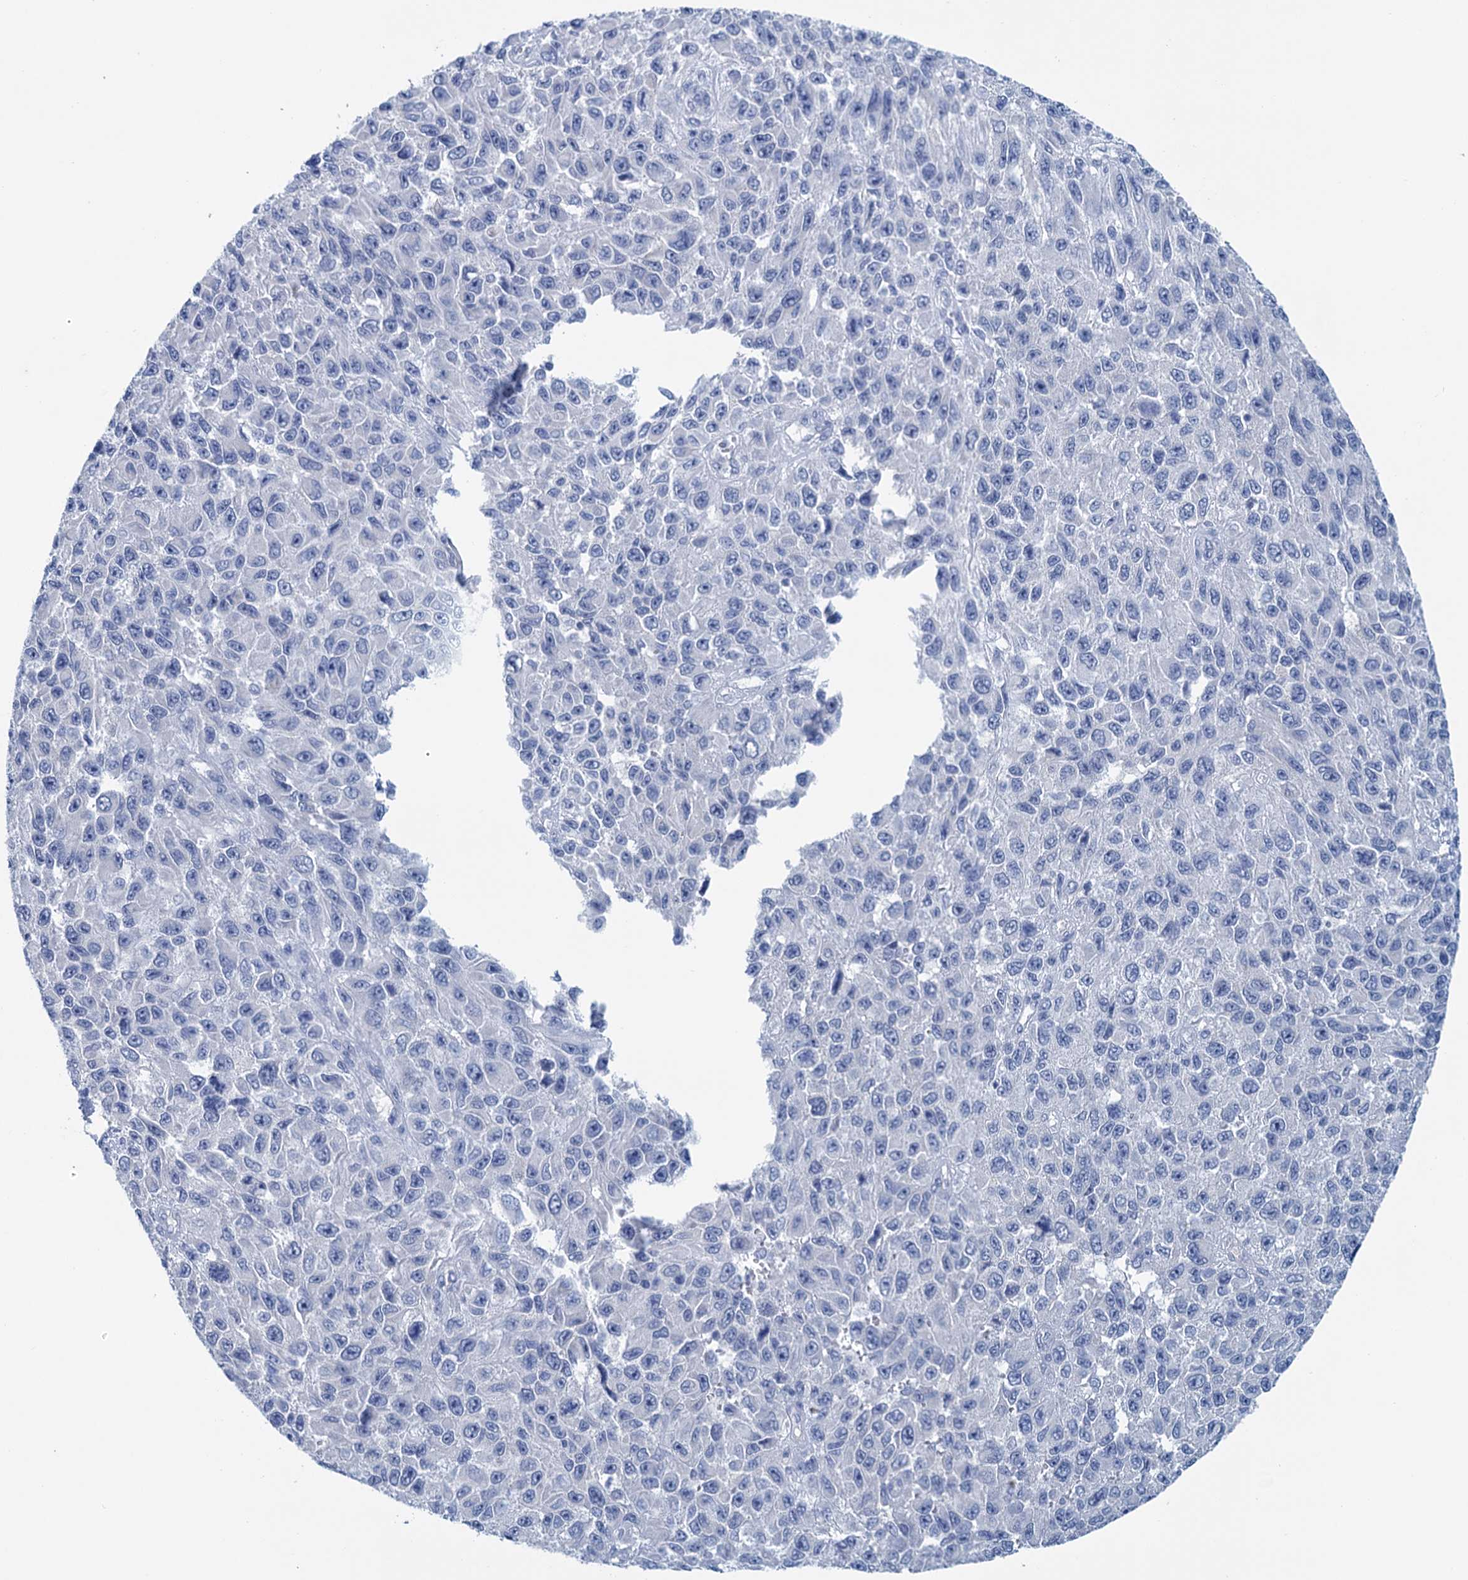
{"staining": {"intensity": "negative", "quantity": "none", "location": "none"}, "tissue": "melanoma", "cell_type": "Tumor cells", "image_type": "cancer", "snomed": [{"axis": "morphology", "description": "Normal tissue, NOS"}, {"axis": "morphology", "description": "Malignant melanoma, NOS"}, {"axis": "topography", "description": "Skin"}], "caption": "A micrograph of malignant melanoma stained for a protein exhibits no brown staining in tumor cells.", "gene": "MYOZ3", "patient": {"sex": "female", "age": 96}}